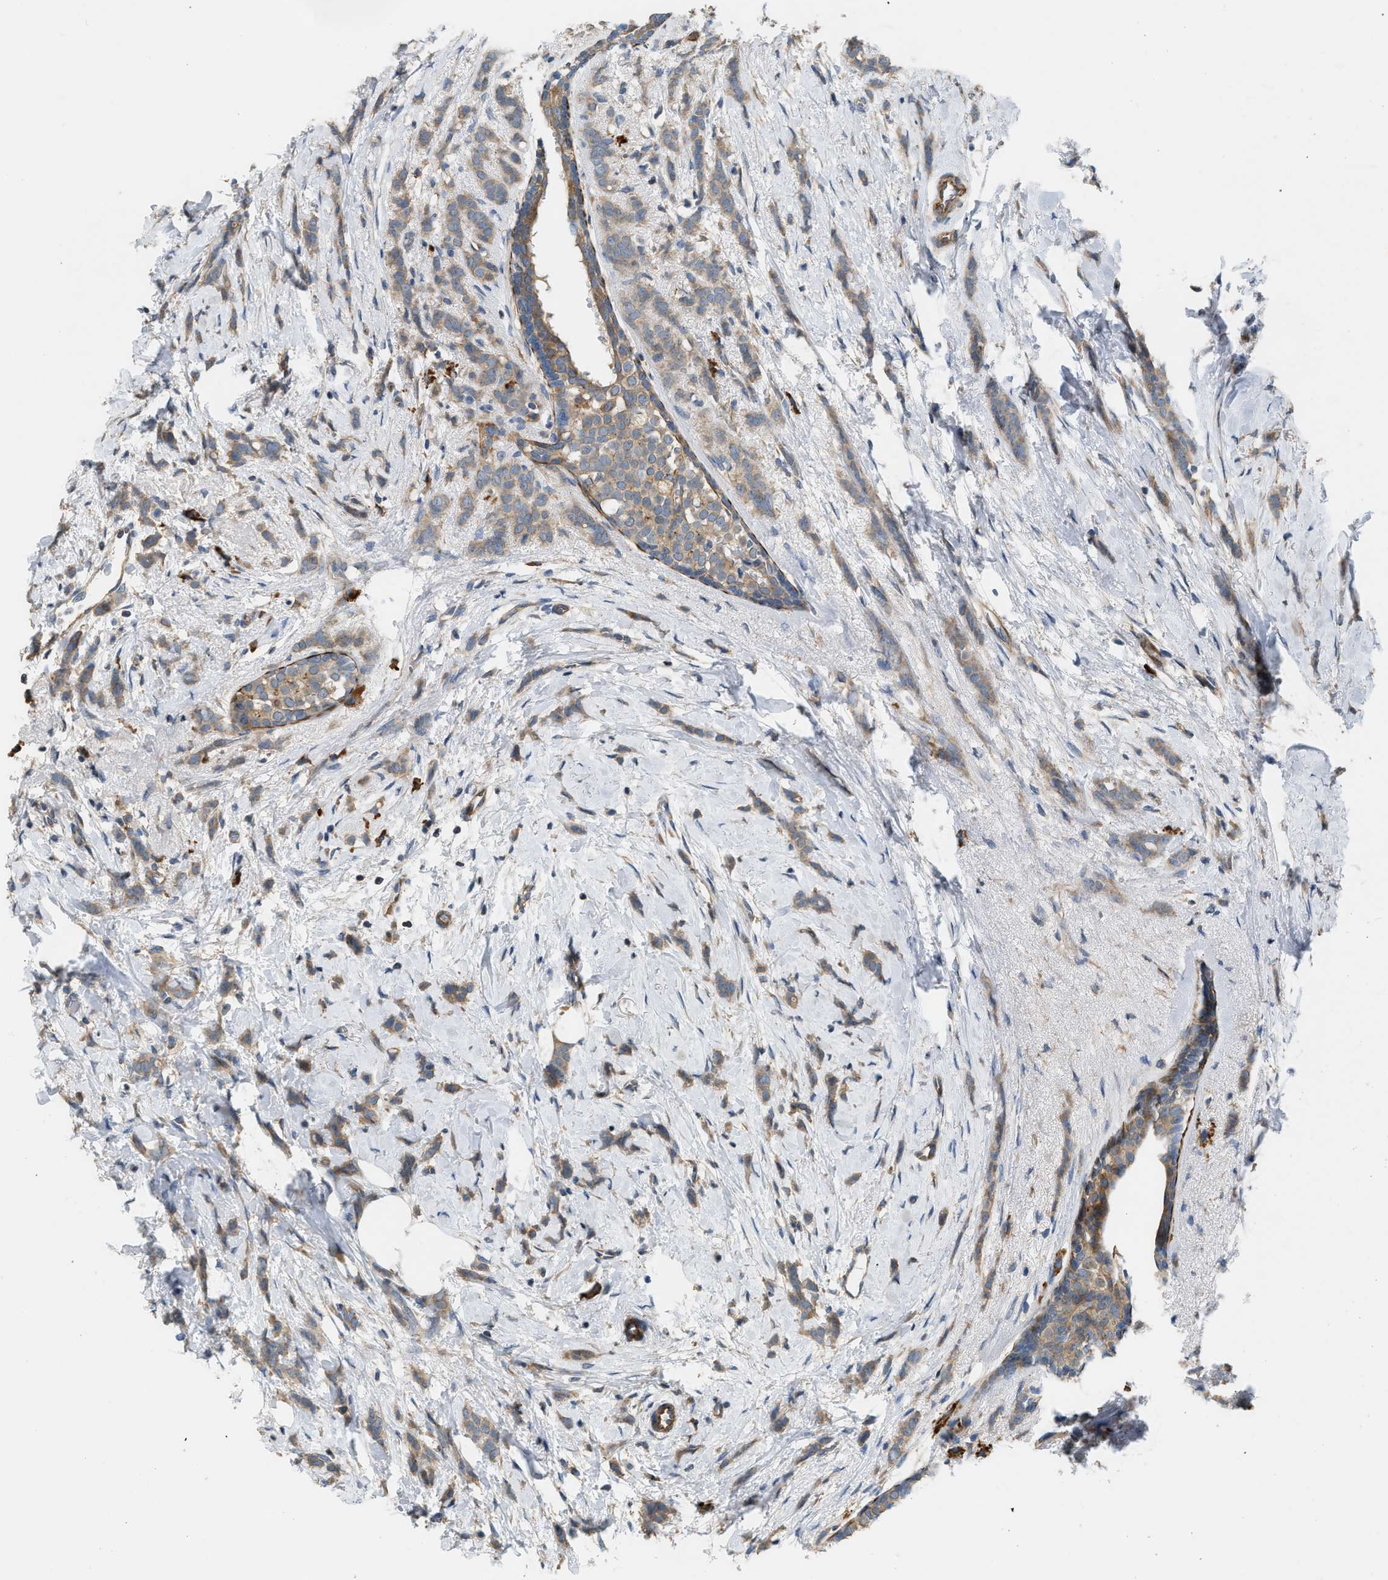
{"staining": {"intensity": "moderate", "quantity": ">75%", "location": "cytoplasmic/membranous"}, "tissue": "breast cancer", "cell_type": "Tumor cells", "image_type": "cancer", "snomed": [{"axis": "morphology", "description": "Lobular carcinoma, in situ"}, {"axis": "morphology", "description": "Lobular carcinoma"}, {"axis": "topography", "description": "Breast"}], "caption": "Human lobular carcinoma in situ (breast) stained for a protein (brown) shows moderate cytoplasmic/membranous positive staining in approximately >75% of tumor cells.", "gene": "BTN3A2", "patient": {"sex": "female", "age": 41}}